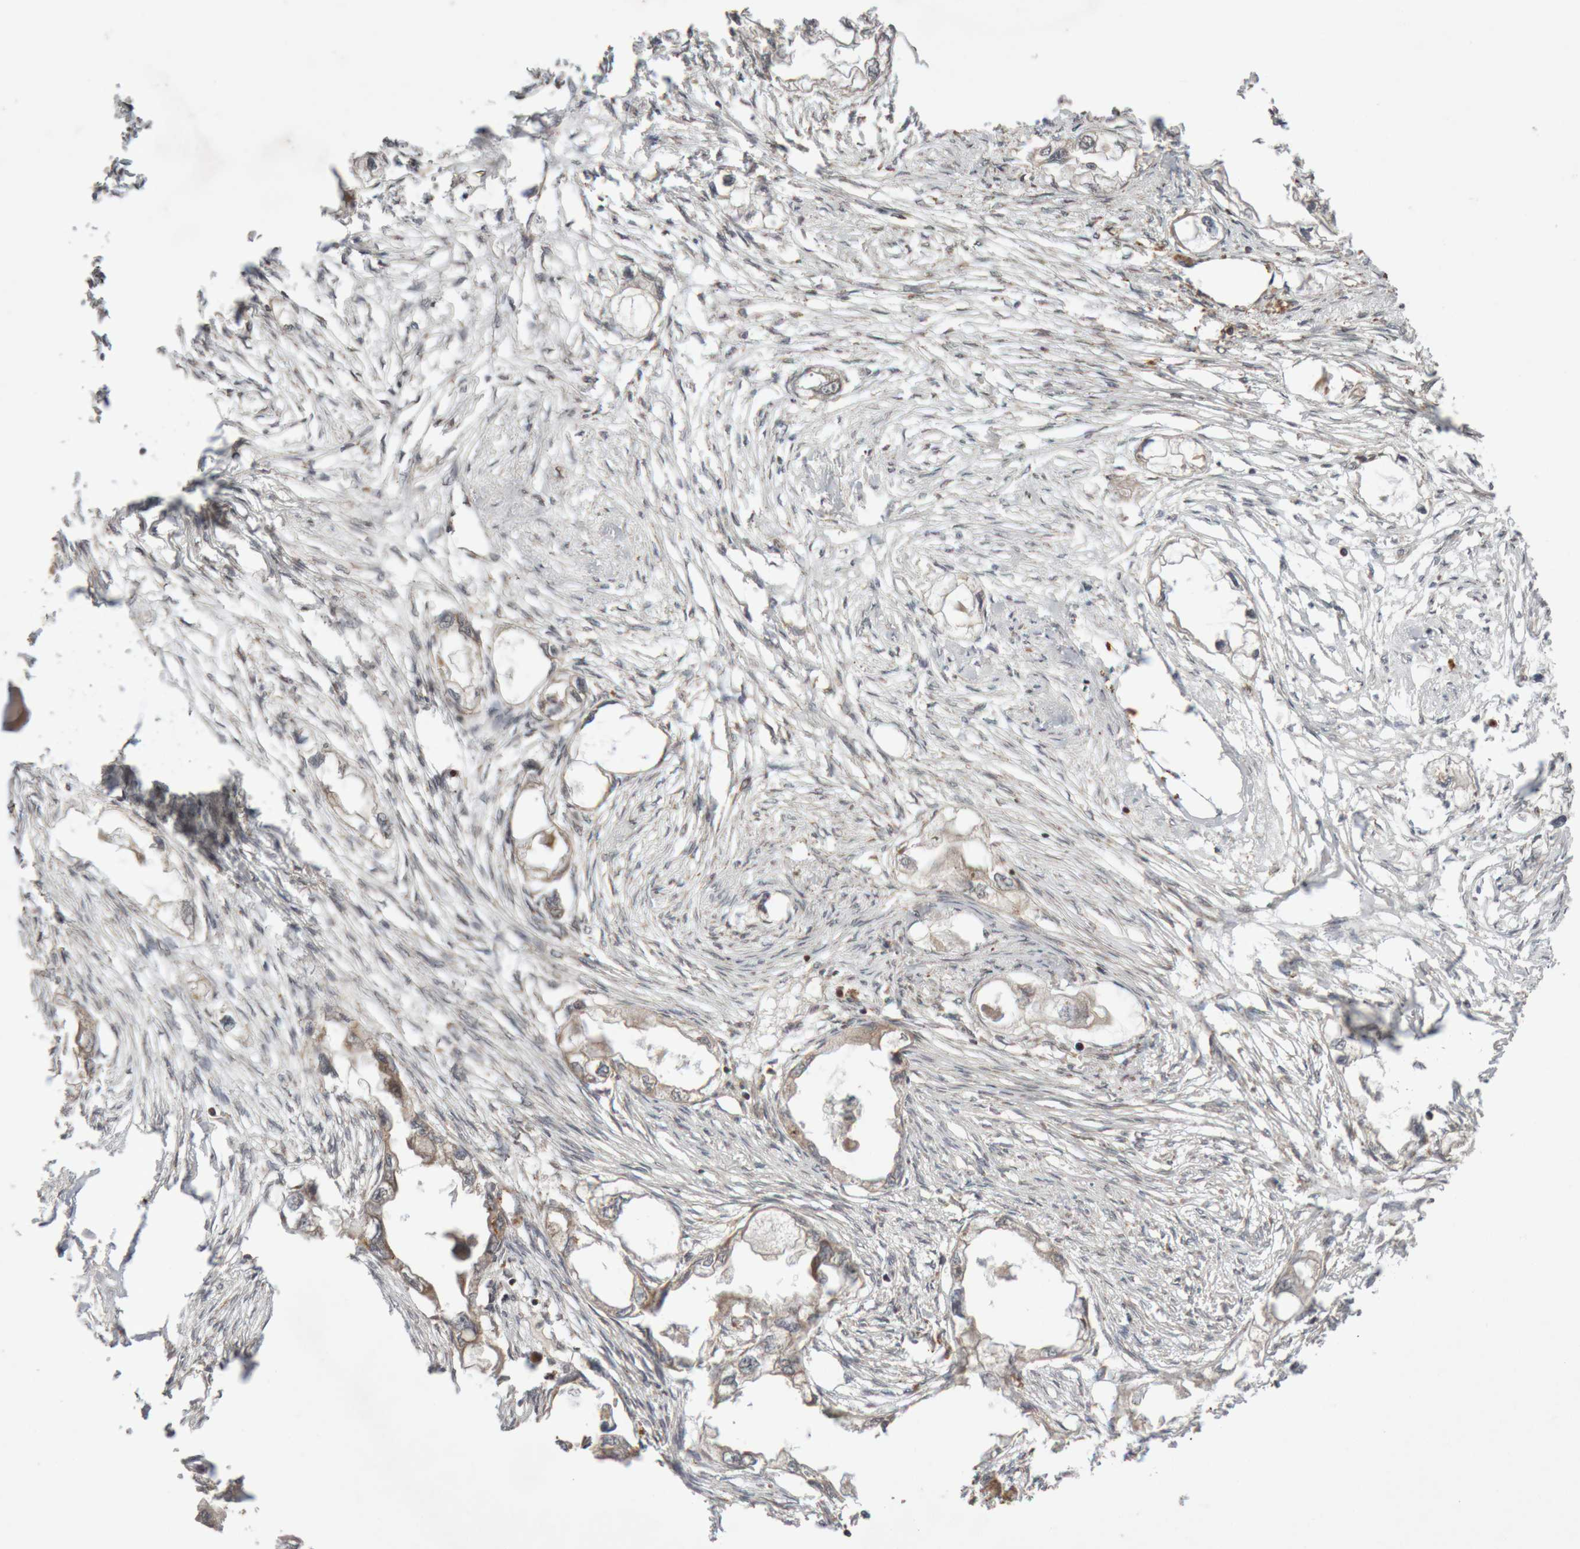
{"staining": {"intensity": "weak", "quantity": "25%-75%", "location": "cytoplasmic/membranous"}, "tissue": "endometrial cancer", "cell_type": "Tumor cells", "image_type": "cancer", "snomed": [{"axis": "morphology", "description": "Adenocarcinoma, NOS"}, {"axis": "morphology", "description": "Adenocarcinoma, metastatic, NOS"}, {"axis": "topography", "description": "Adipose tissue"}, {"axis": "topography", "description": "Endometrium"}], "caption": "Immunohistochemical staining of human metastatic adenocarcinoma (endometrial) reveals weak cytoplasmic/membranous protein expression in about 25%-75% of tumor cells.", "gene": "KIF21B", "patient": {"sex": "female", "age": 67}}